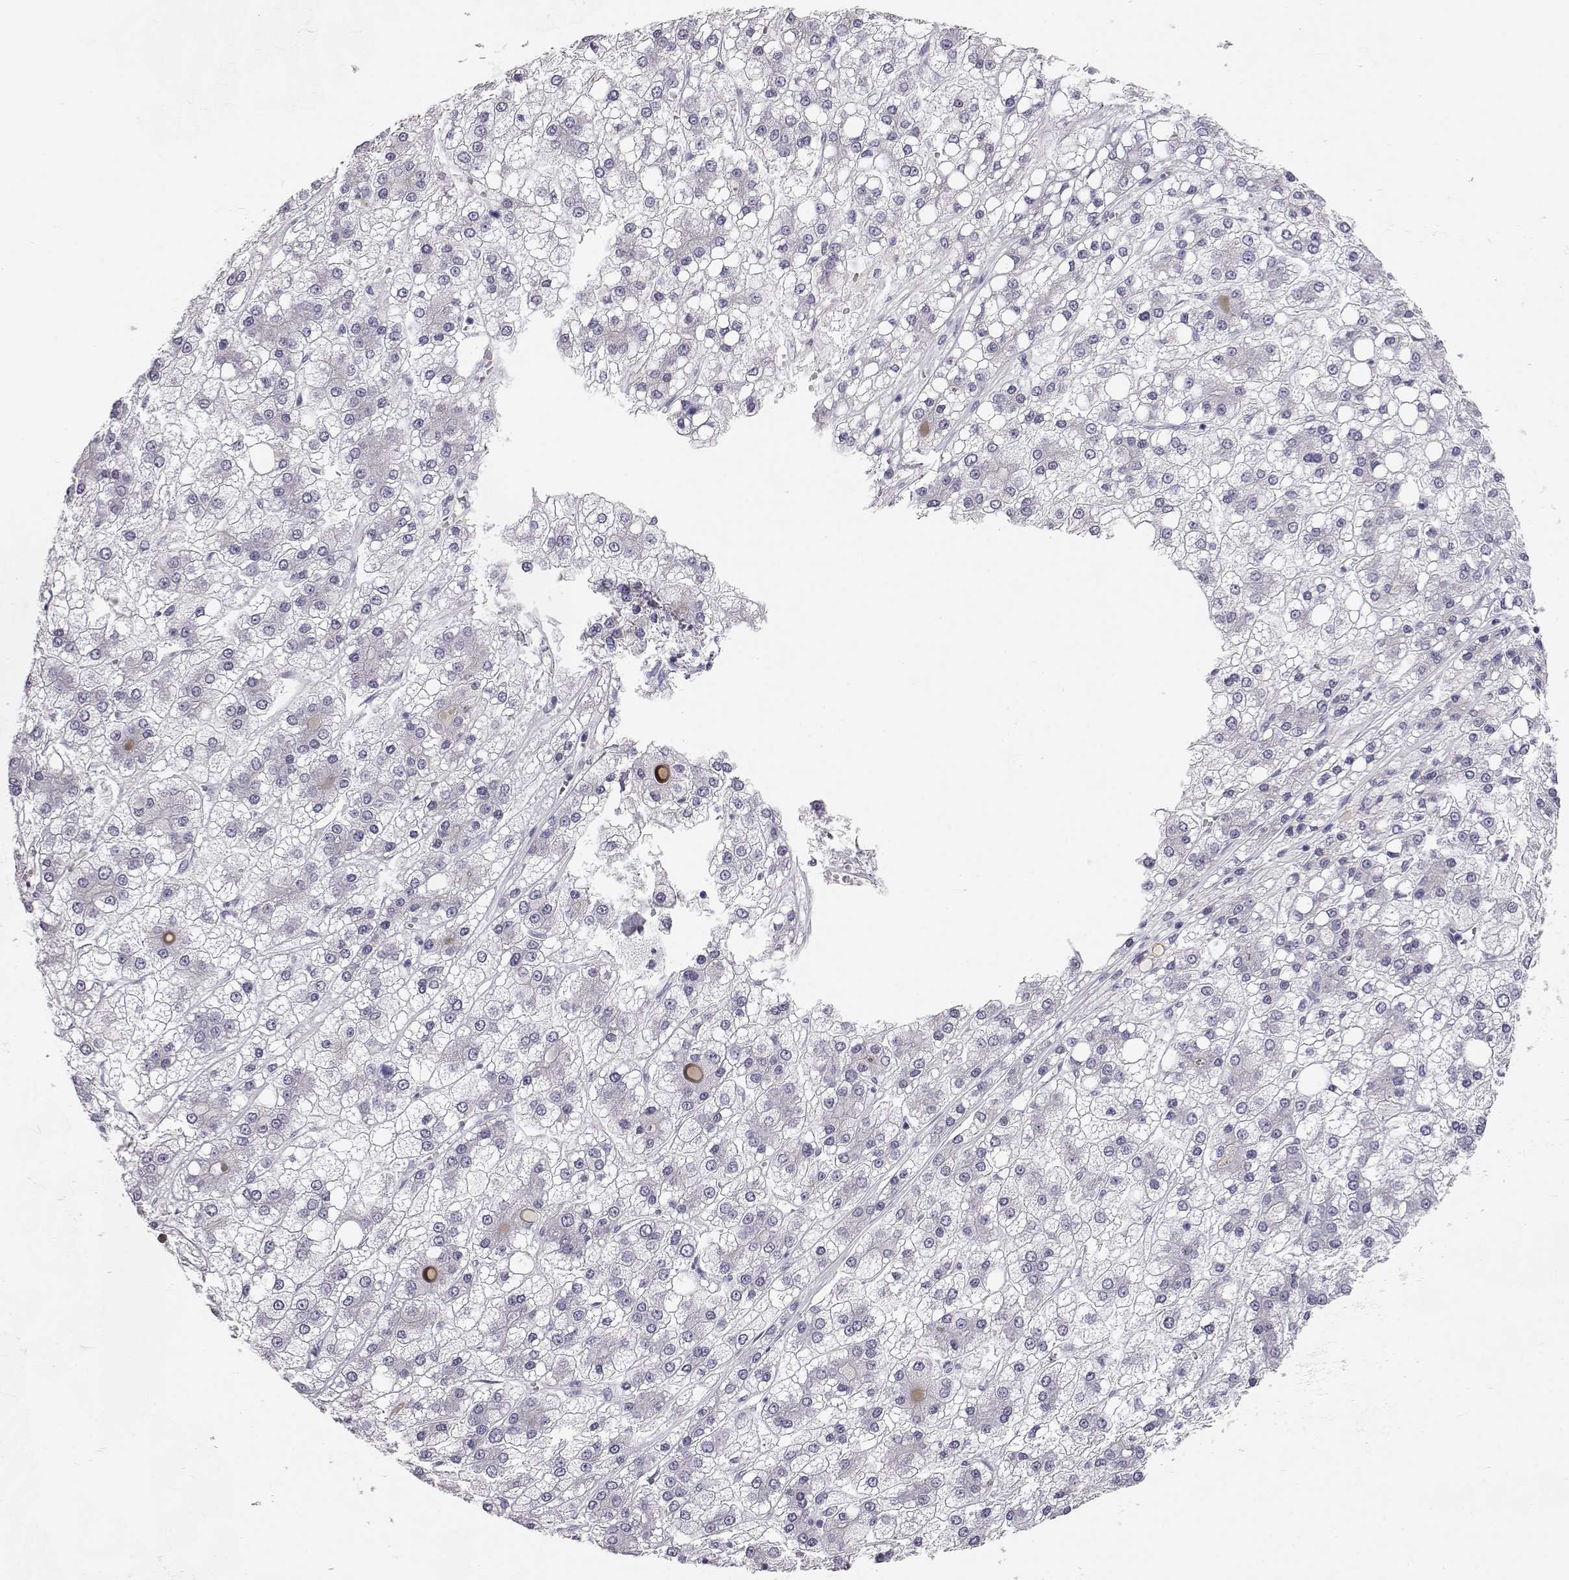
{"staining": {"intensity": "negative", "quantity": "none", "location": "none"}, "tissue": "liver cancer", "cell_type": "Tumor cells", "image_type": "cancer", "snomed": [{"axis": "morphology", "description": "Carcinoma, Hepatocellular, NOS"}, {"axis": "topography", "description": "Liver"}], "caption": "Immunohistochemistry (IHC) photomicrograph of liver cancer (hepatocellular carcinoma) stained for a protein (brown), which exhibits no staining in tumor cells.", "gene": "GPR26", "patient": {"sex": "male", "age": 73}}